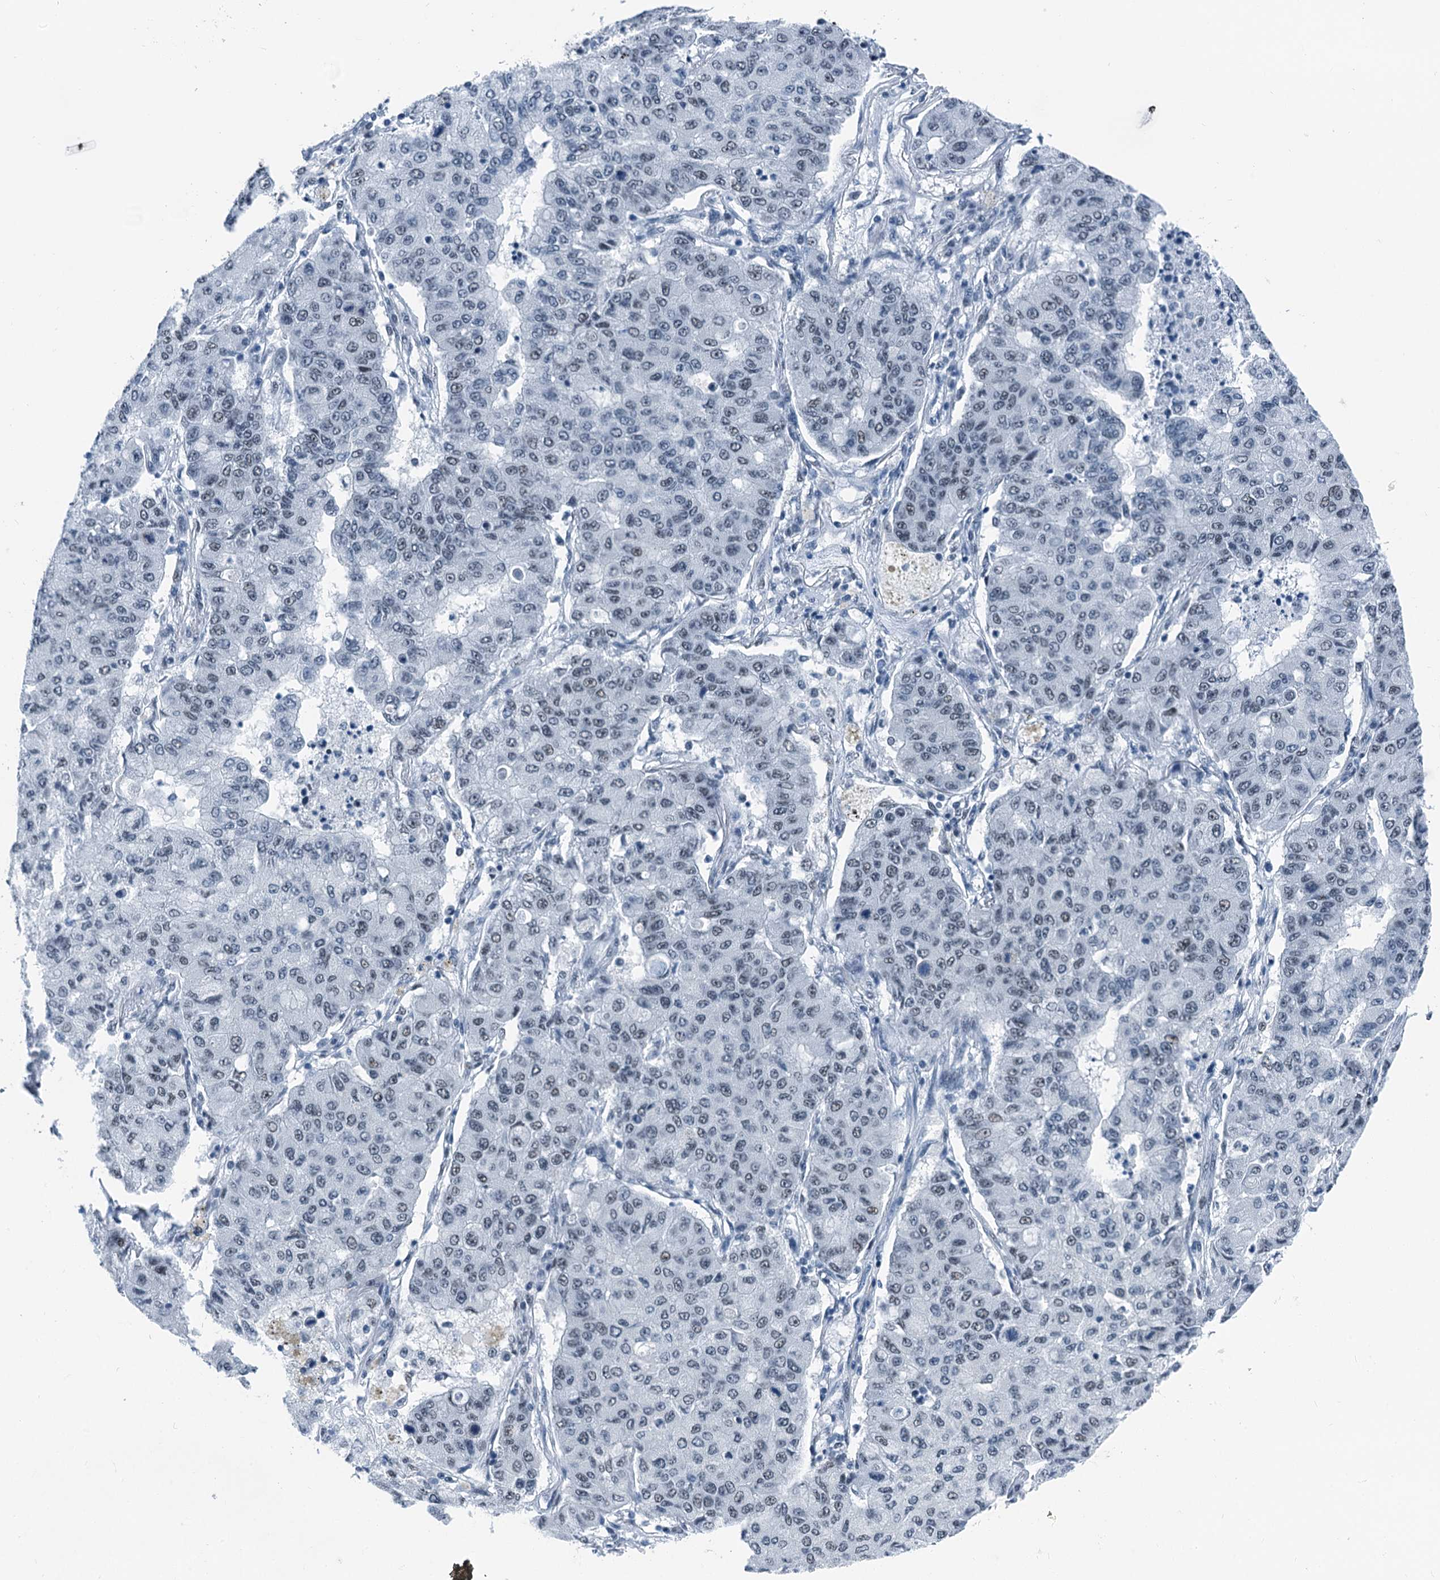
{"staining": {"intensity": "negative", "quantity": "none", "location": "none"}, "tissue": "lung cancer", "cell_type": "Tumor cells", "image_type": "cancer", "snomed": [{"axis": "morphology", "description": "Squamous cell carcinoma, NOS"}, {"axis": "topography", "description": "Lung"}], "caption": "Image shows no protein positivity in tumor cells of lung cancer tissue. The staining is performed using DAB brown chromogen with nuclei counter-stained in using hematoxylin.", "gene": "TRPT1", "patient": {"sex": "male", "age": 74}}